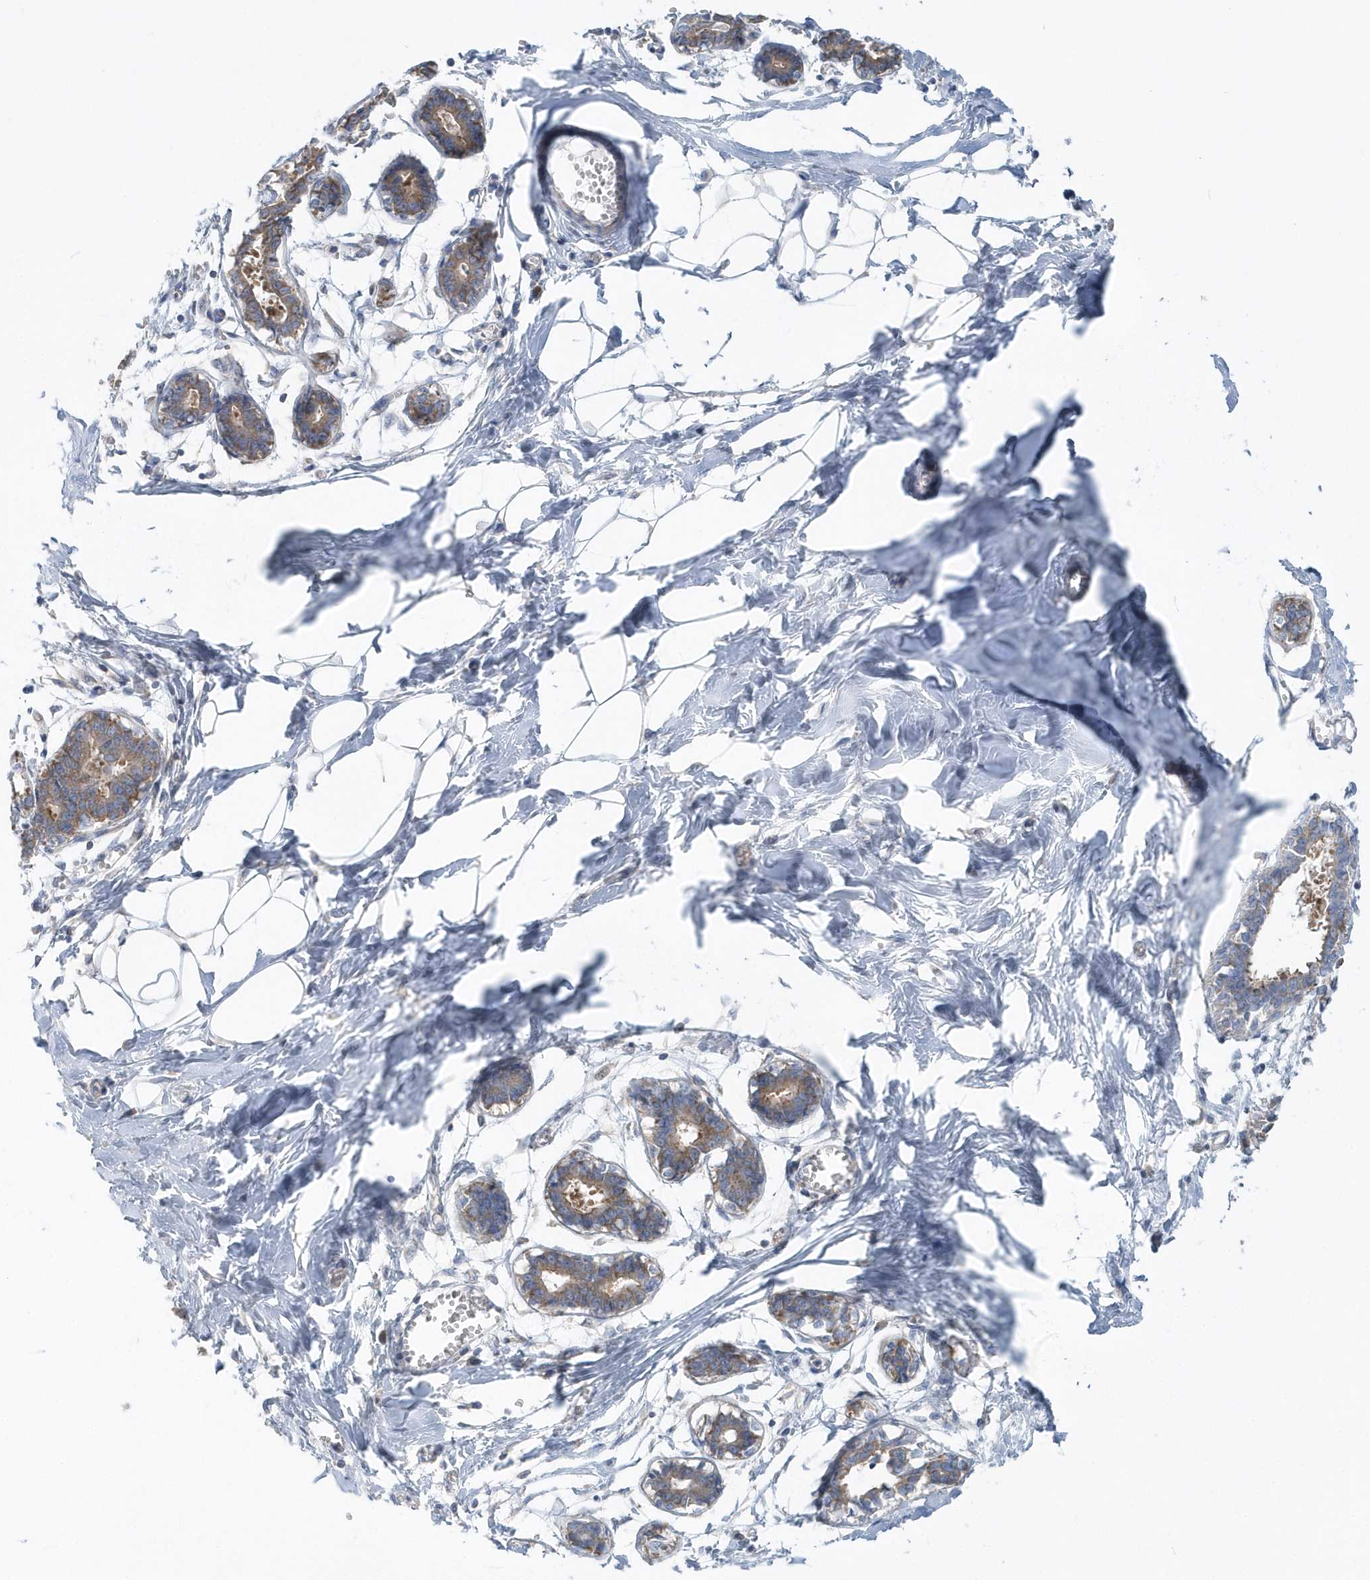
{"staining": {"intensity": "negative", "quantity": "none", "location": "none"}, "tissue": "breast", "cell_type": "Adipocytes", "image_type": "normal", "snomed": [{"axis": "morphology", "description": "Normal tissue, NOS"}, {"axis": "topography", "description": "Breast"}], "caption": "IHC of unremarkable breast exhibits no positivity in adipocytes. Brightfield microscopy of immunohistochemistry stained with DAB (brown) and hematoxylin (blue), captured at high magnification.", "gene": "EIF3C", "patient": {"sex": "female", "age": 27}}